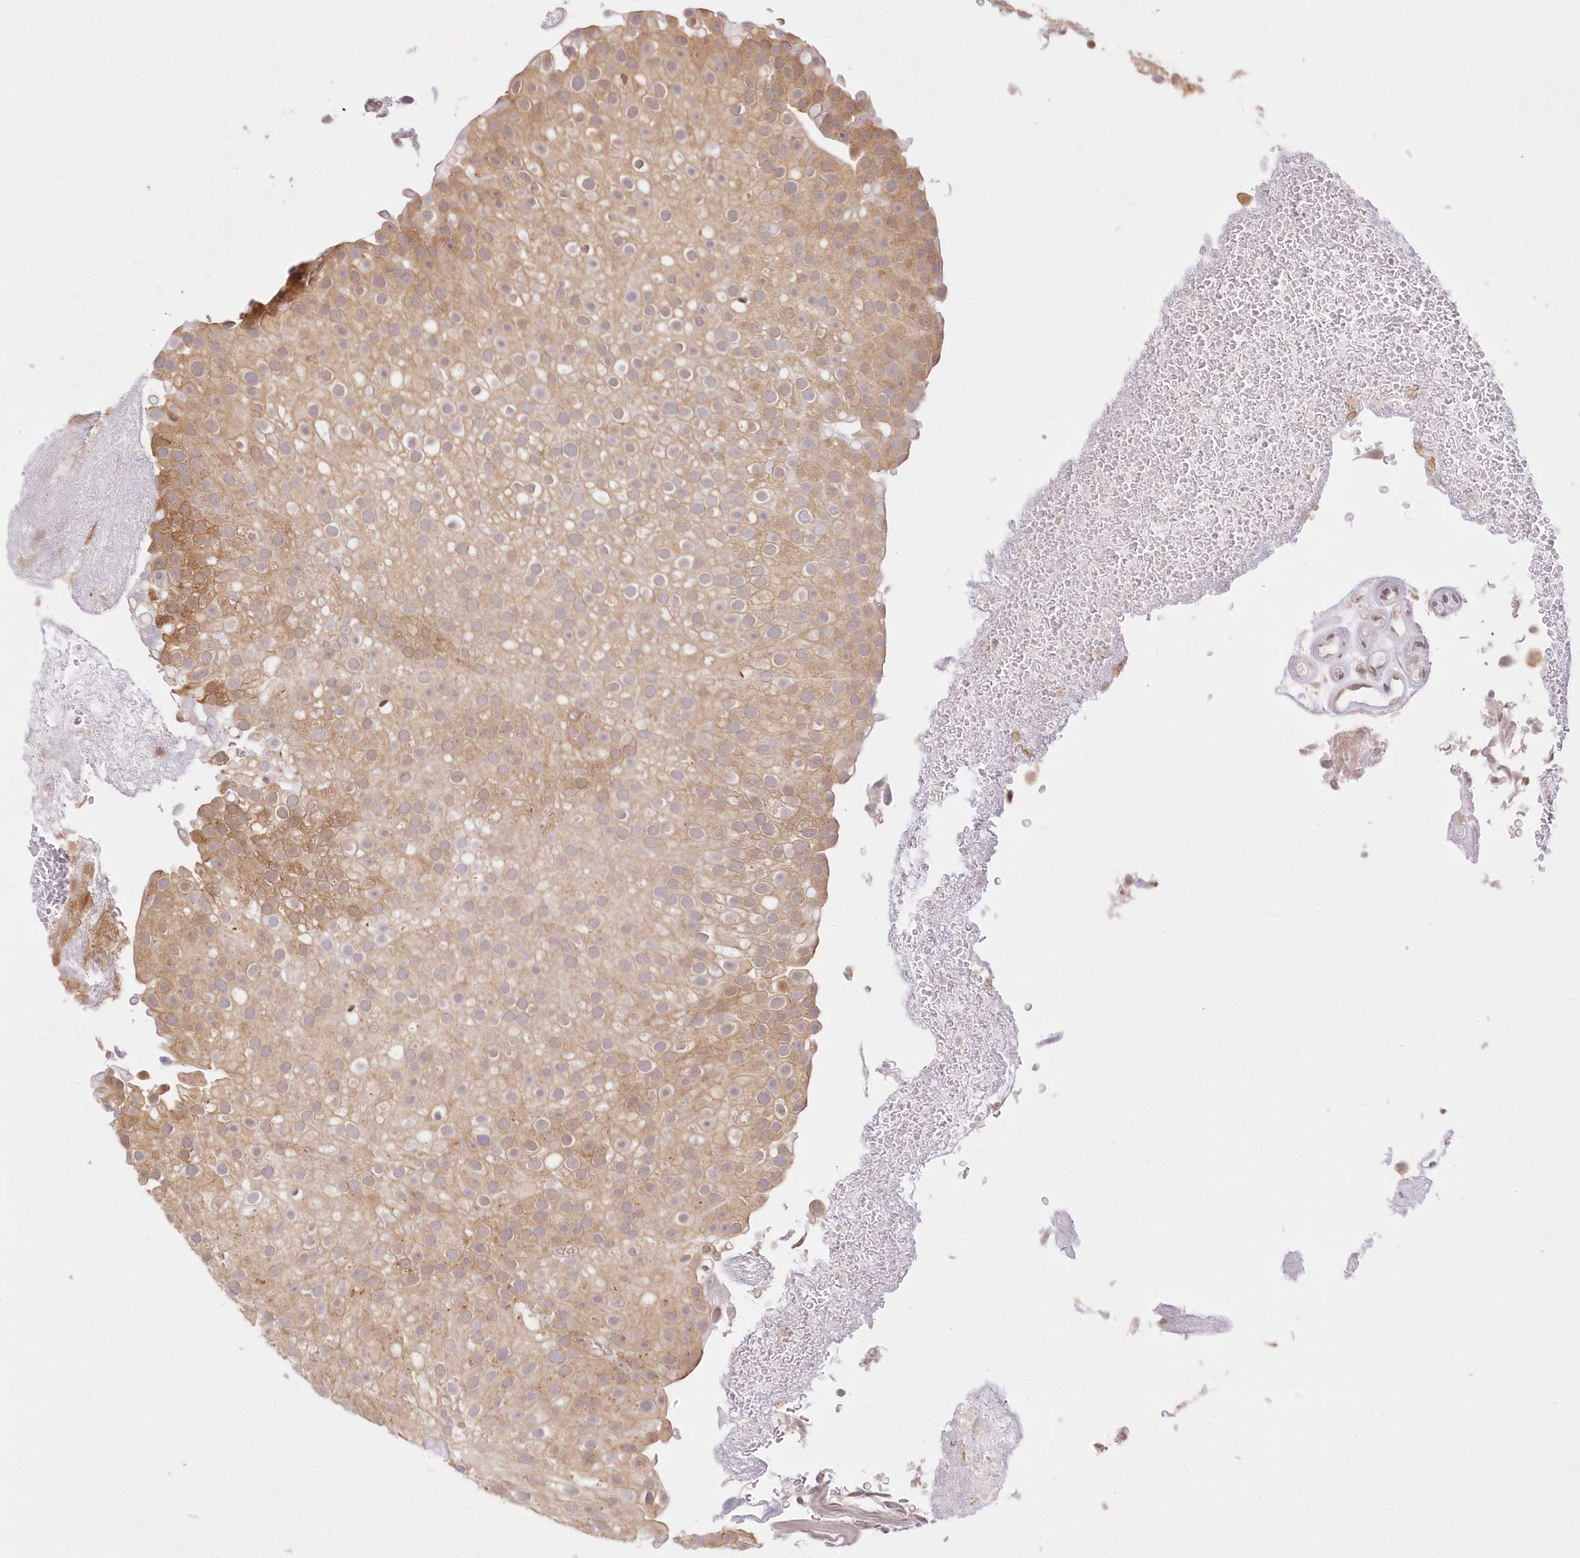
{"staining": {"intensity": "moderate", "quantity": ">75%", "location": "cytoplasmic/membranous"}, "tissue": "urothelial cancer", "cell_type": "Tumor cells", "image_type": "cancer", "snomed": [{"axis": "morphology", "description": "Urothelial carcinoma, Low grade"}, {"axis": "topography", "description": "Urinary bladder"}], "caption": "Tumor cells reveal moderate cytoplasmic/membranous staining in approximately >75% of cells in urothelial carcinoma (low-grade).", "gene": "RNPEP", "patient": {"sex": "male", "age": 78}}